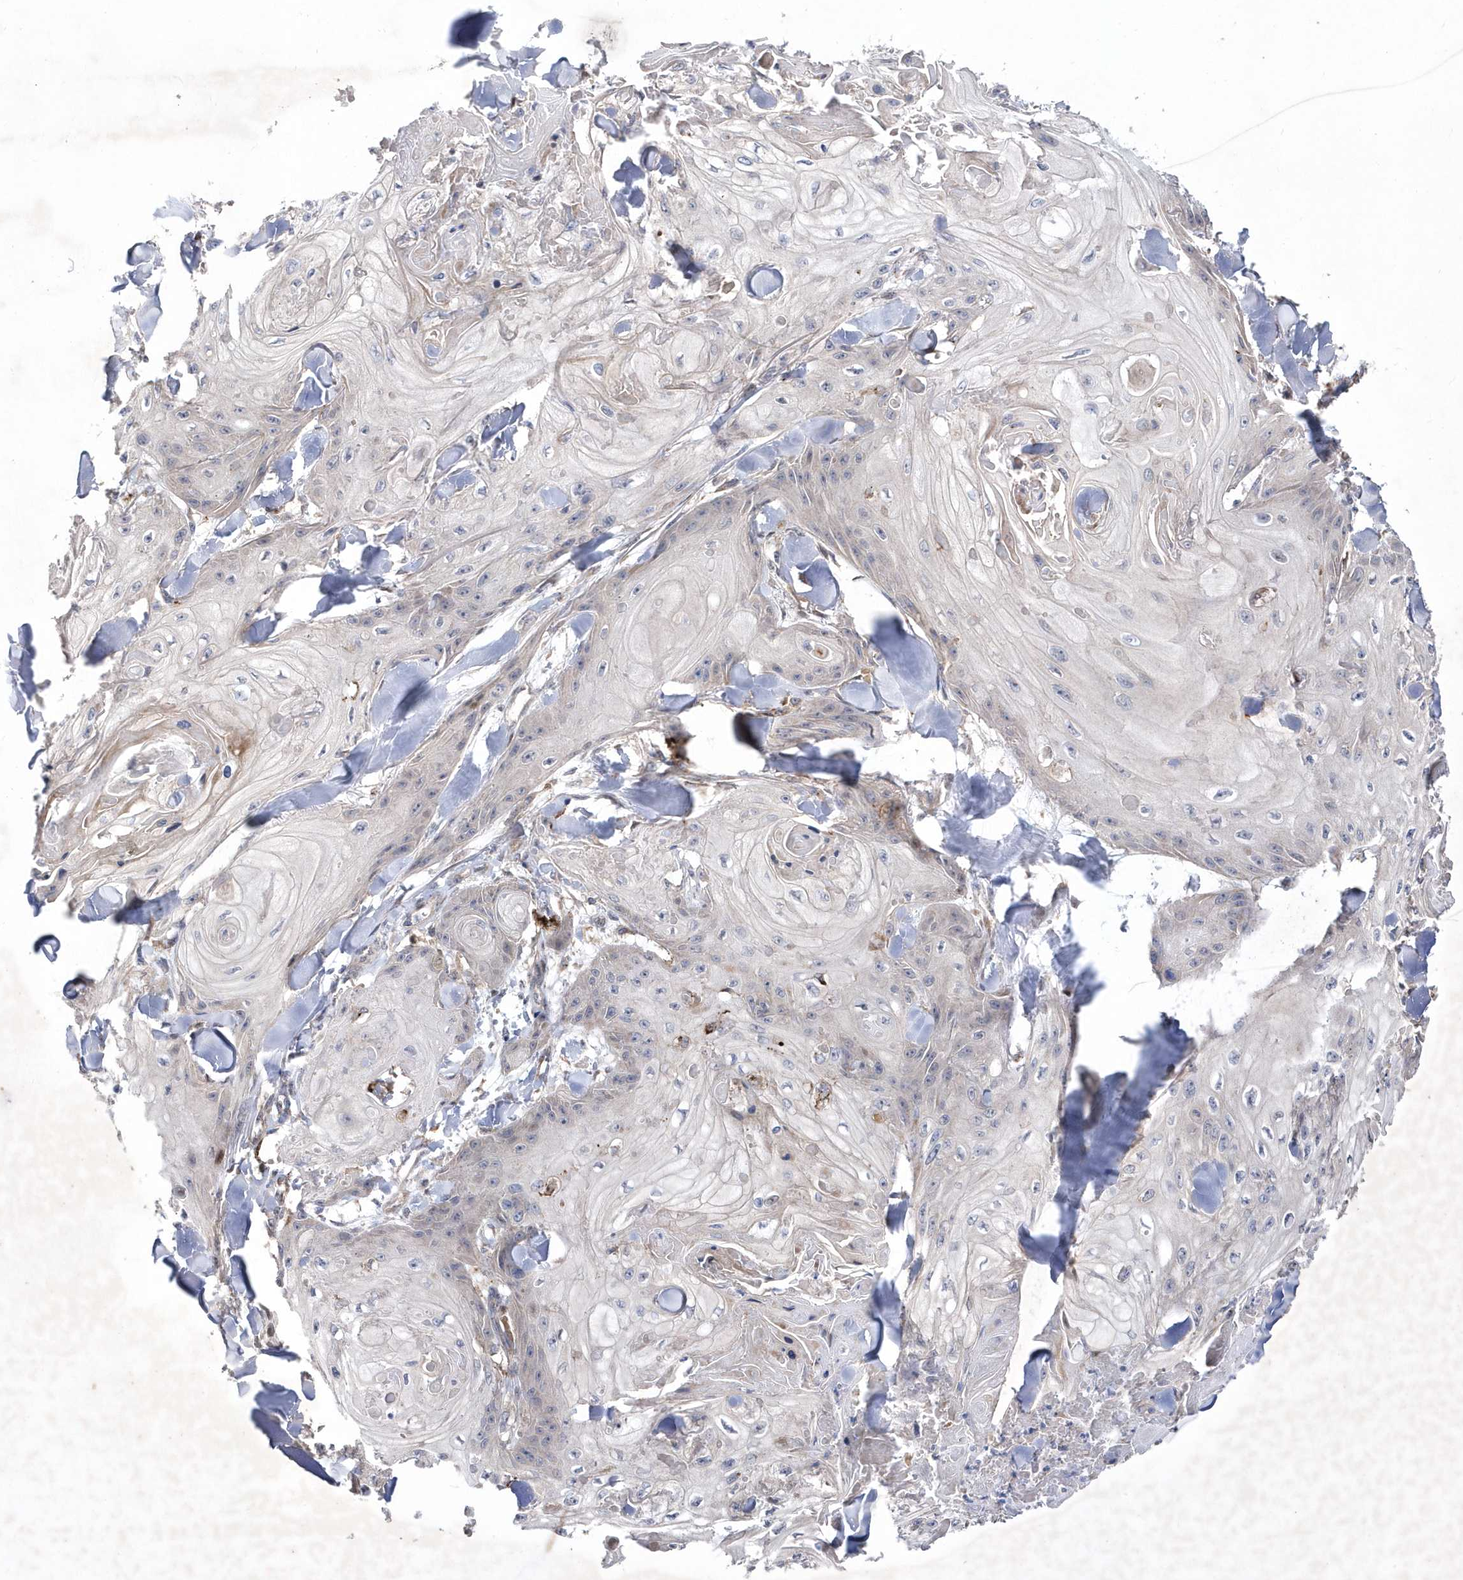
{"staining": {"intensity": "negative", "quantity": "none", "location": "none"}, "tissue": "skin cancer", "cell_type": "Tumor cells", "image_type": "cancer", "snomed": [{"axis": "morphology", "description": "Squamous cell carcinoma, NOS"}, {"axis": "topography", "description": "Skin"}], "caption": "The photomicrograph displays no significant positivity in tumor cells of squamous cell carcinoma (skin).", "gene": "LONRF2", "patient": {"sex": "male", "age": 74}}